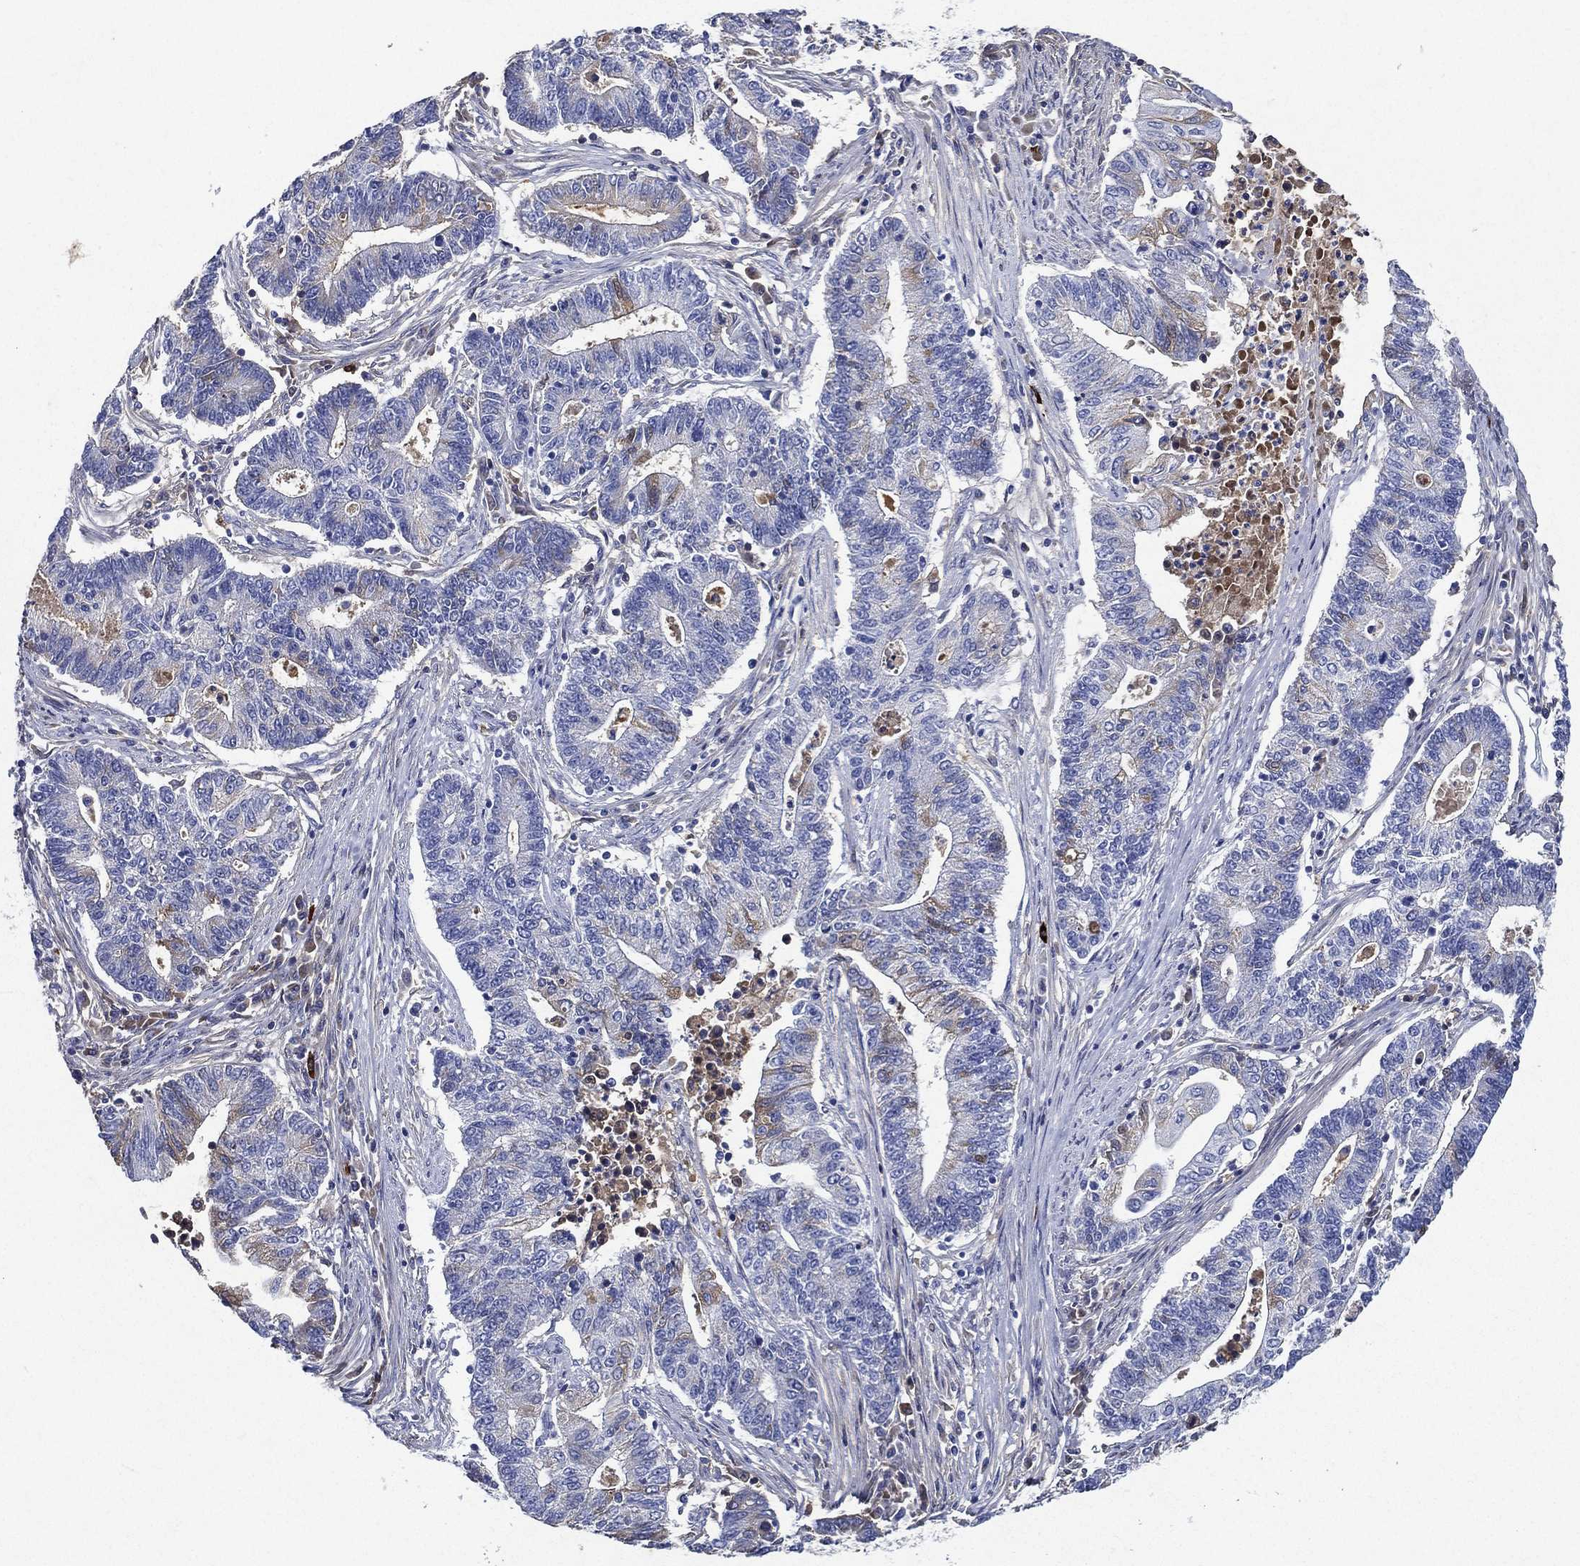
{"staining": {"intensity": "negative", "quantity": "none", "location": "none"}, "tissue": "endometrial cancer", "cell_type": "Tumor cells", "image_type": "cancer", "snomed": [{"axis": "morphology", "description": "Adenocarcinoma, NOS"}, {"axis": "topography", "description": "Uterus"}, {"axis": "topography", "description": "Endometrium"}], "caption": "Tumor cells are negative for protein expression in human adenocarcinoma (endometrial).", "gene": "TMPRSS11D", "patient": {"sex": "female", "age": 54}}